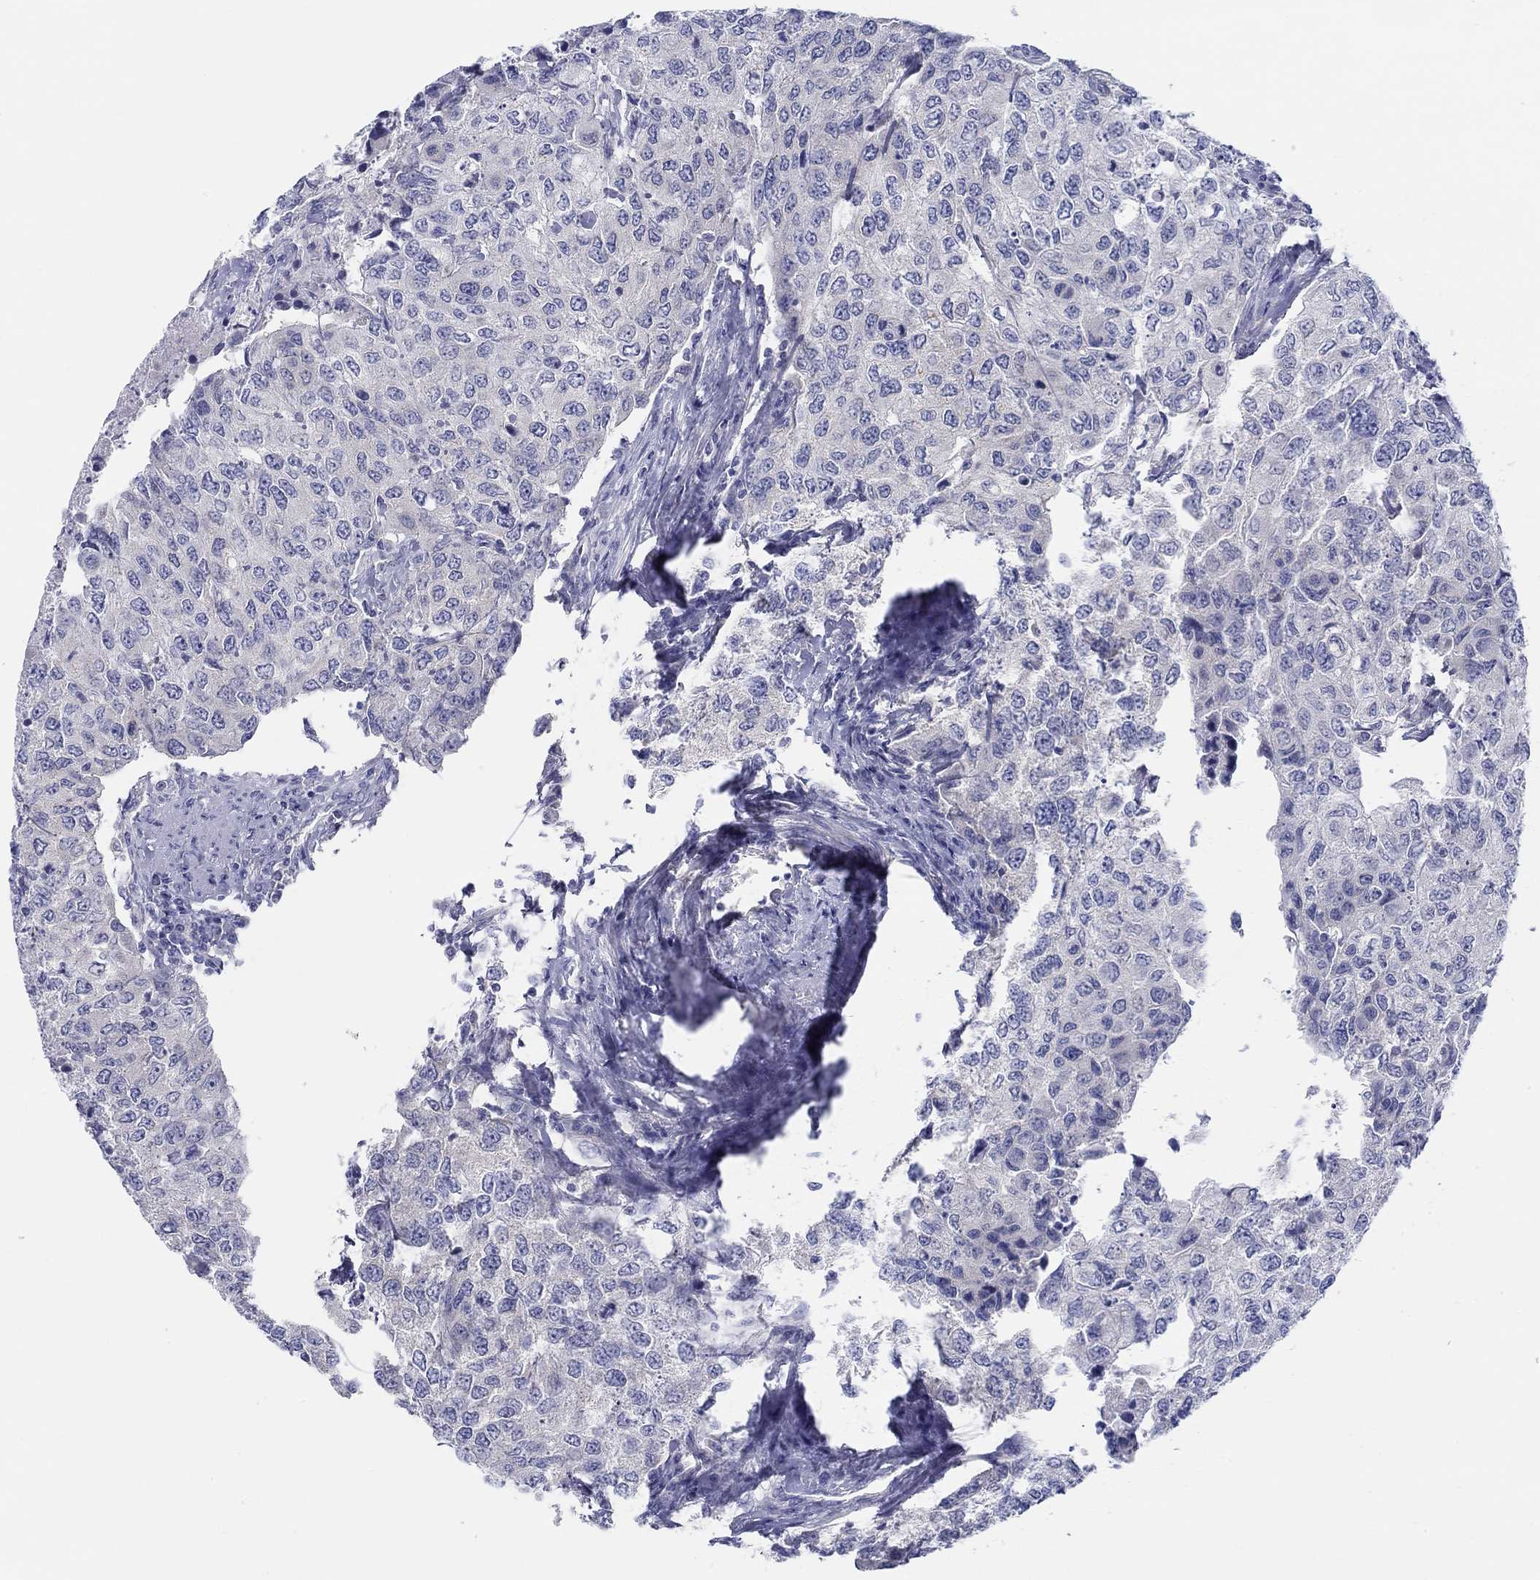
{"staining": {"intensity": "negative", "quantity": "none", "location": "none"}, "tissue": "urothelial cancer", "cell_type": "Tumor cells", "image_type": "cancer", "snomed": [{"axis": "morphology", "description": "Urothelial carcinoma, High grade"}, {"axis": "topography", "description": "Urinary bladder"}], "caption": "This is an immunohistochemistry (IHC) image of human urothelial cancer. There is no positivity in tumor cells.", "gene": "HAPLN4", "patient": {"sex": "female", "age": 78}}